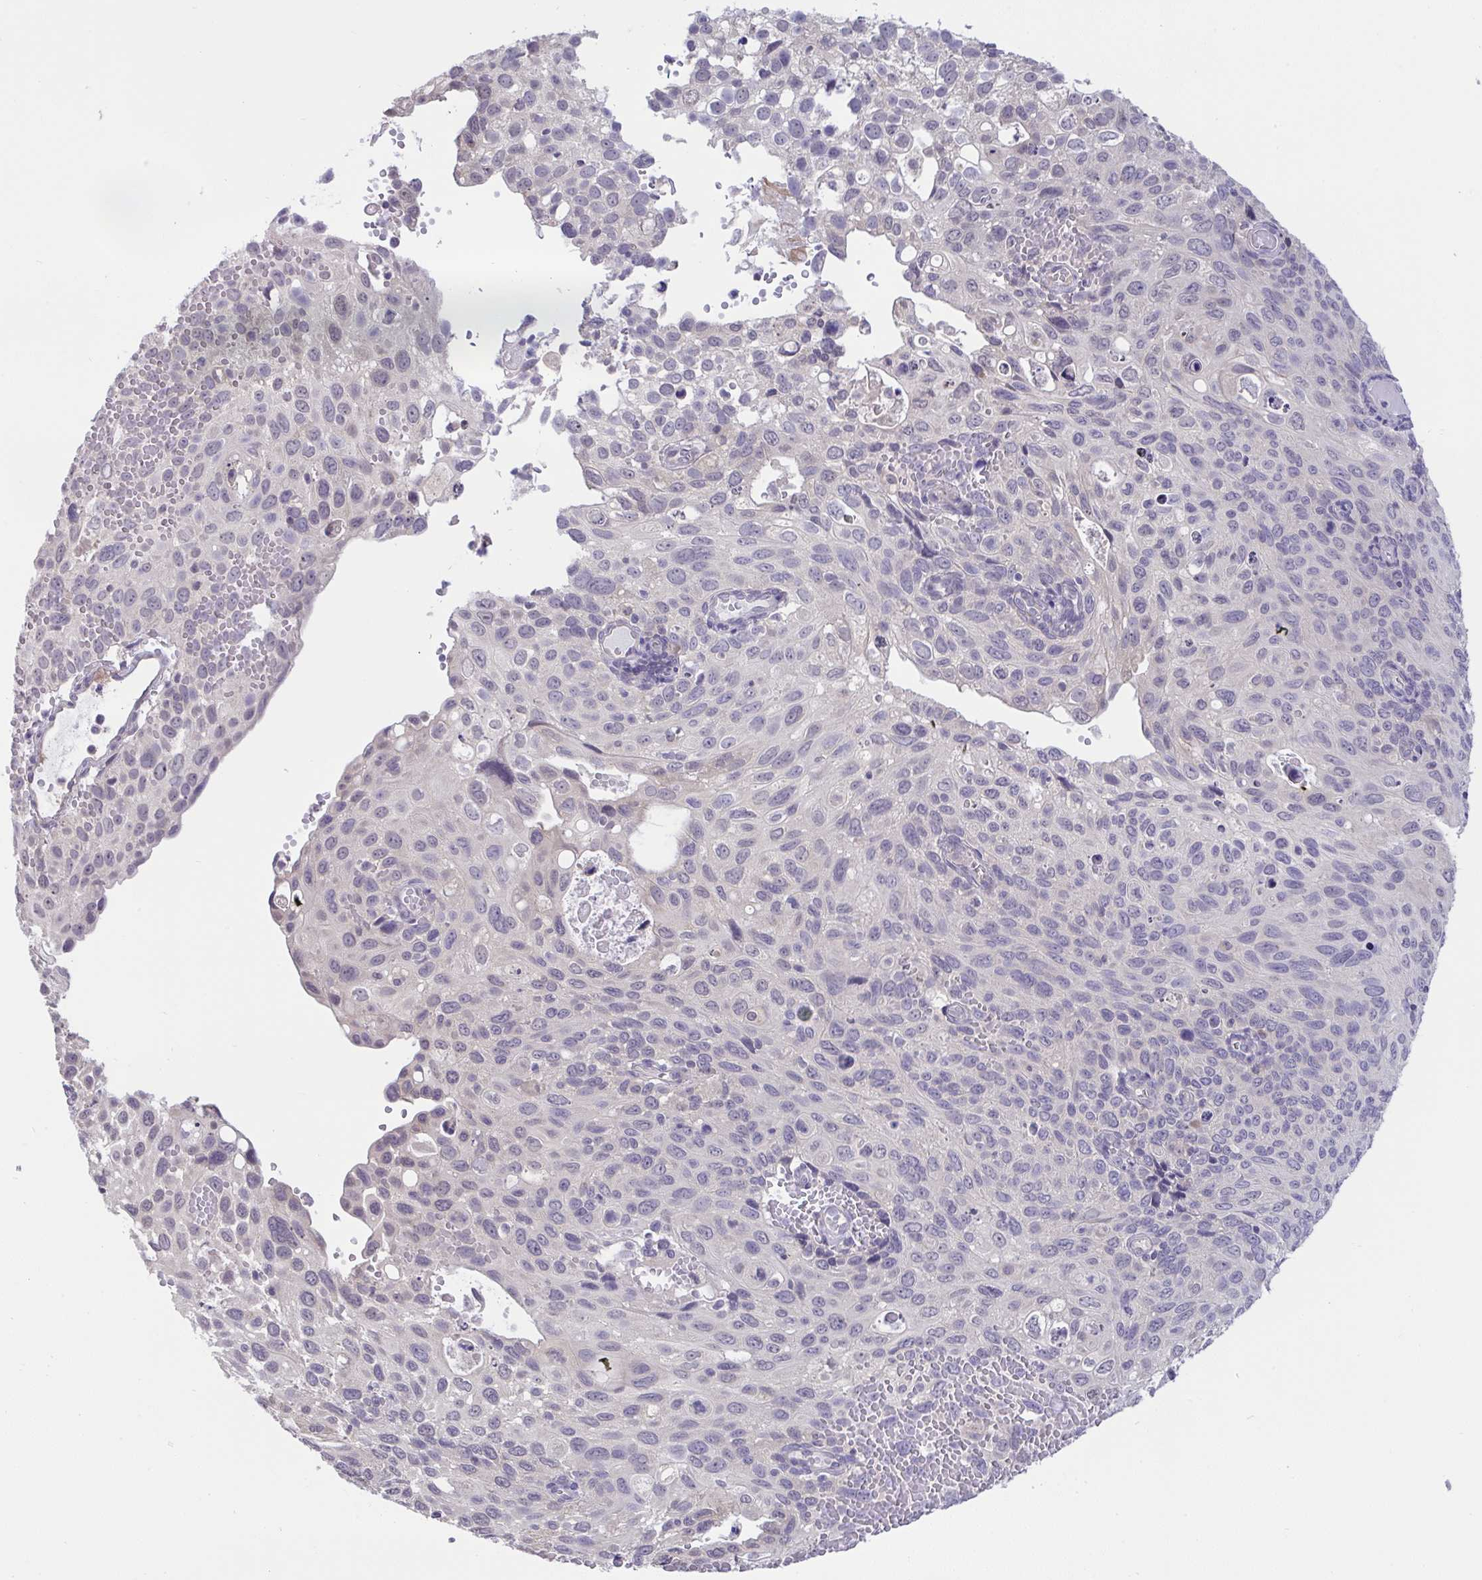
{"staining": {"intensity": "negative", "quantity": "none", "location": "none"}, "tissue": "cervical cancer", "cell_type": "Tumor cells", "image_type": "cancer", "snomed": [{"axis": "morphology", "description": "Squamous cell carcinoma, NOS"}, {"axis": "topography", "description": "Cervix"}], "caption": "Squamous cell carcinoma (cervical) was stained to show a protein in brown. There is no significant positivity in tumor cells.", "gene": "TMEM41A", "patient": {"sex": "female", "age": 70}}